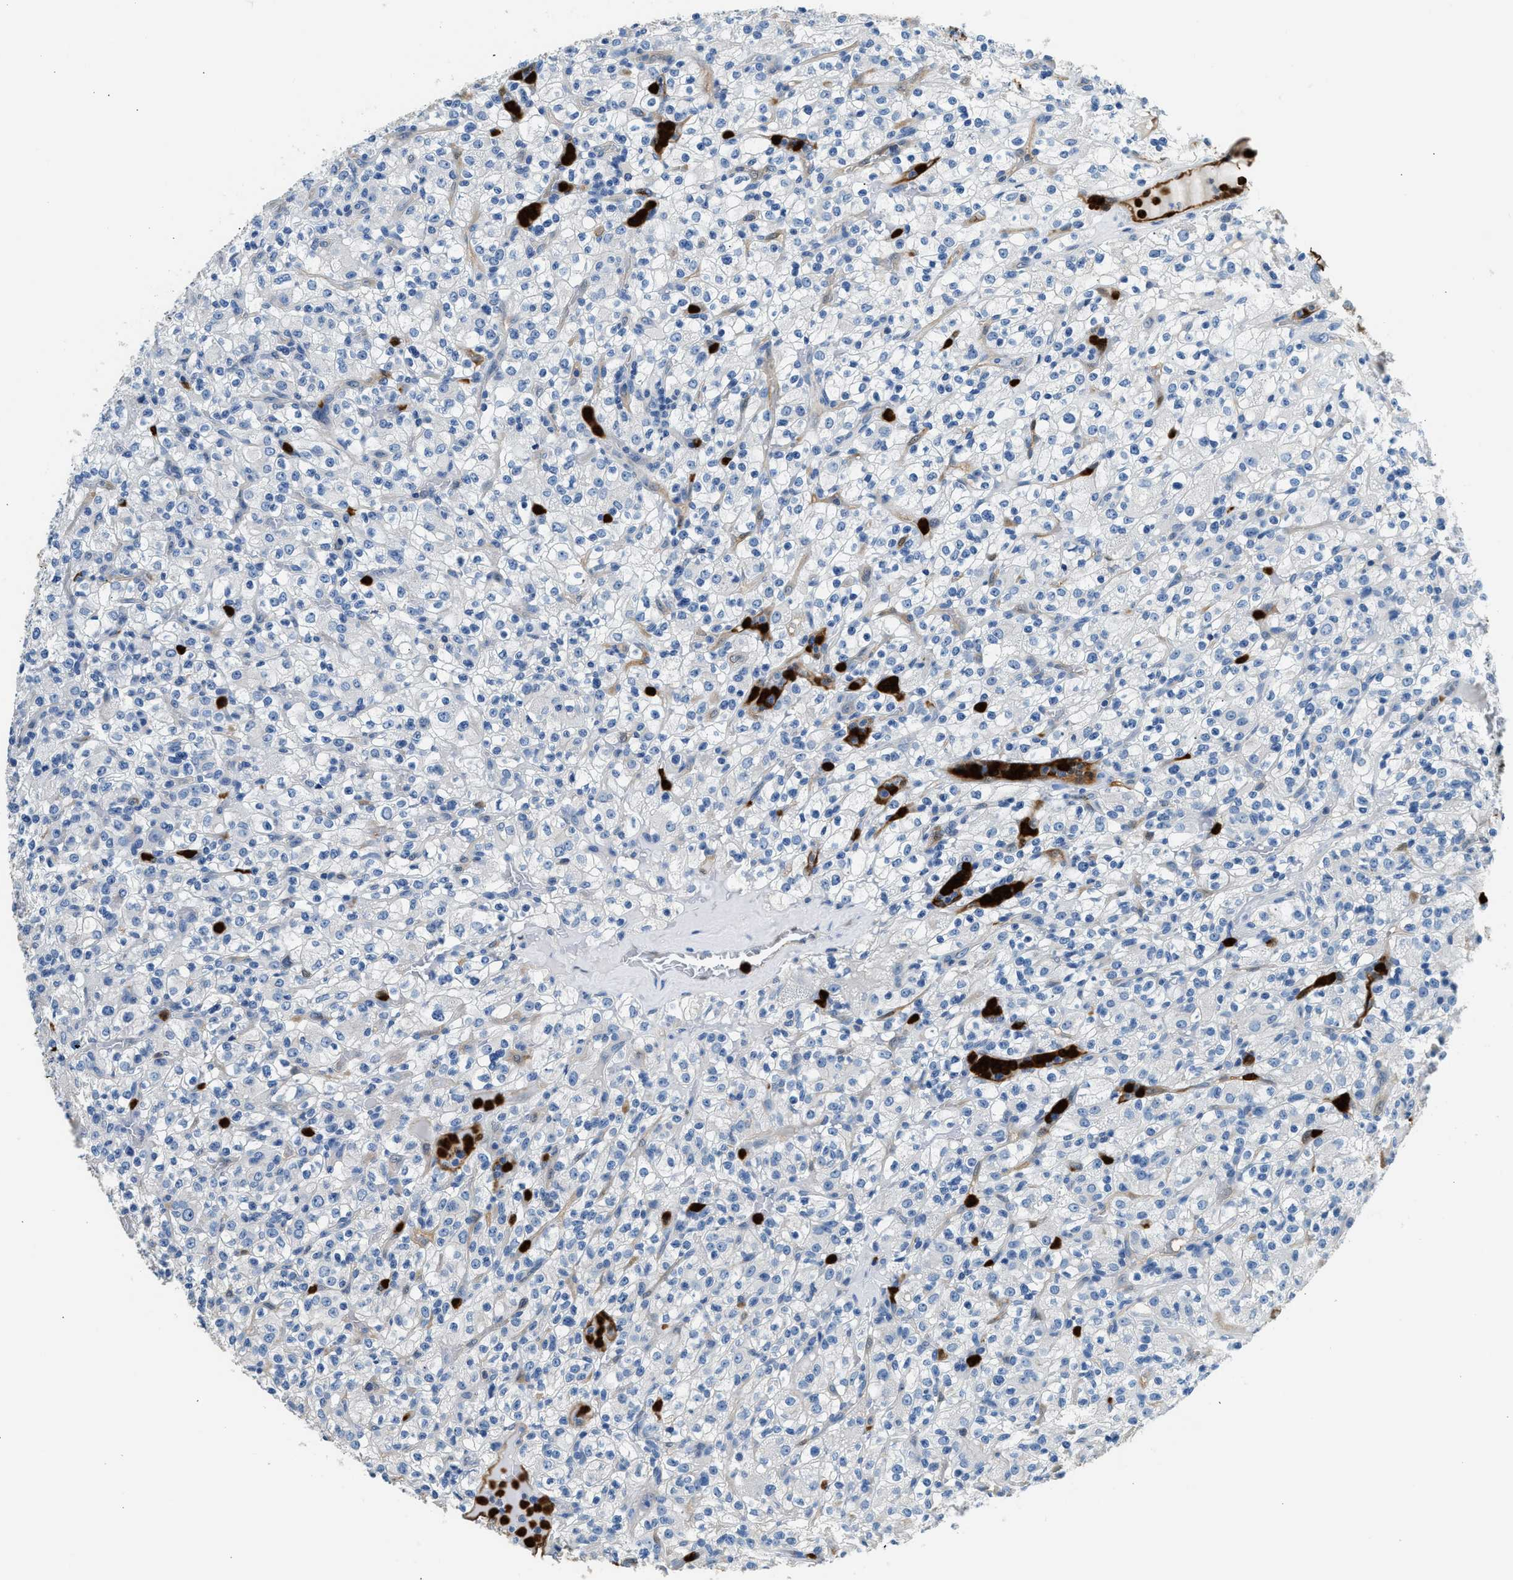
{"staining": {"intensity": "negative", "quantity": "none", "location": "none"}, "tissue": "renal cancer", "cell_type": "Tumor cells", "image_type": "cancer", "snomed": [{"axis": "morphology", "description": "Normal tissue, NOS"}, {"axis": "morphology", "description": "Adenocarcinoma, NOS"}, {"axis": "topography", "description": "Kidney"}], "caption": "Immunohistochemistry (IHC) of renal cancer displays no staining in tumor cells.", "gene": "ANXA3", "patient": {"sex": "female", "age": 72}}